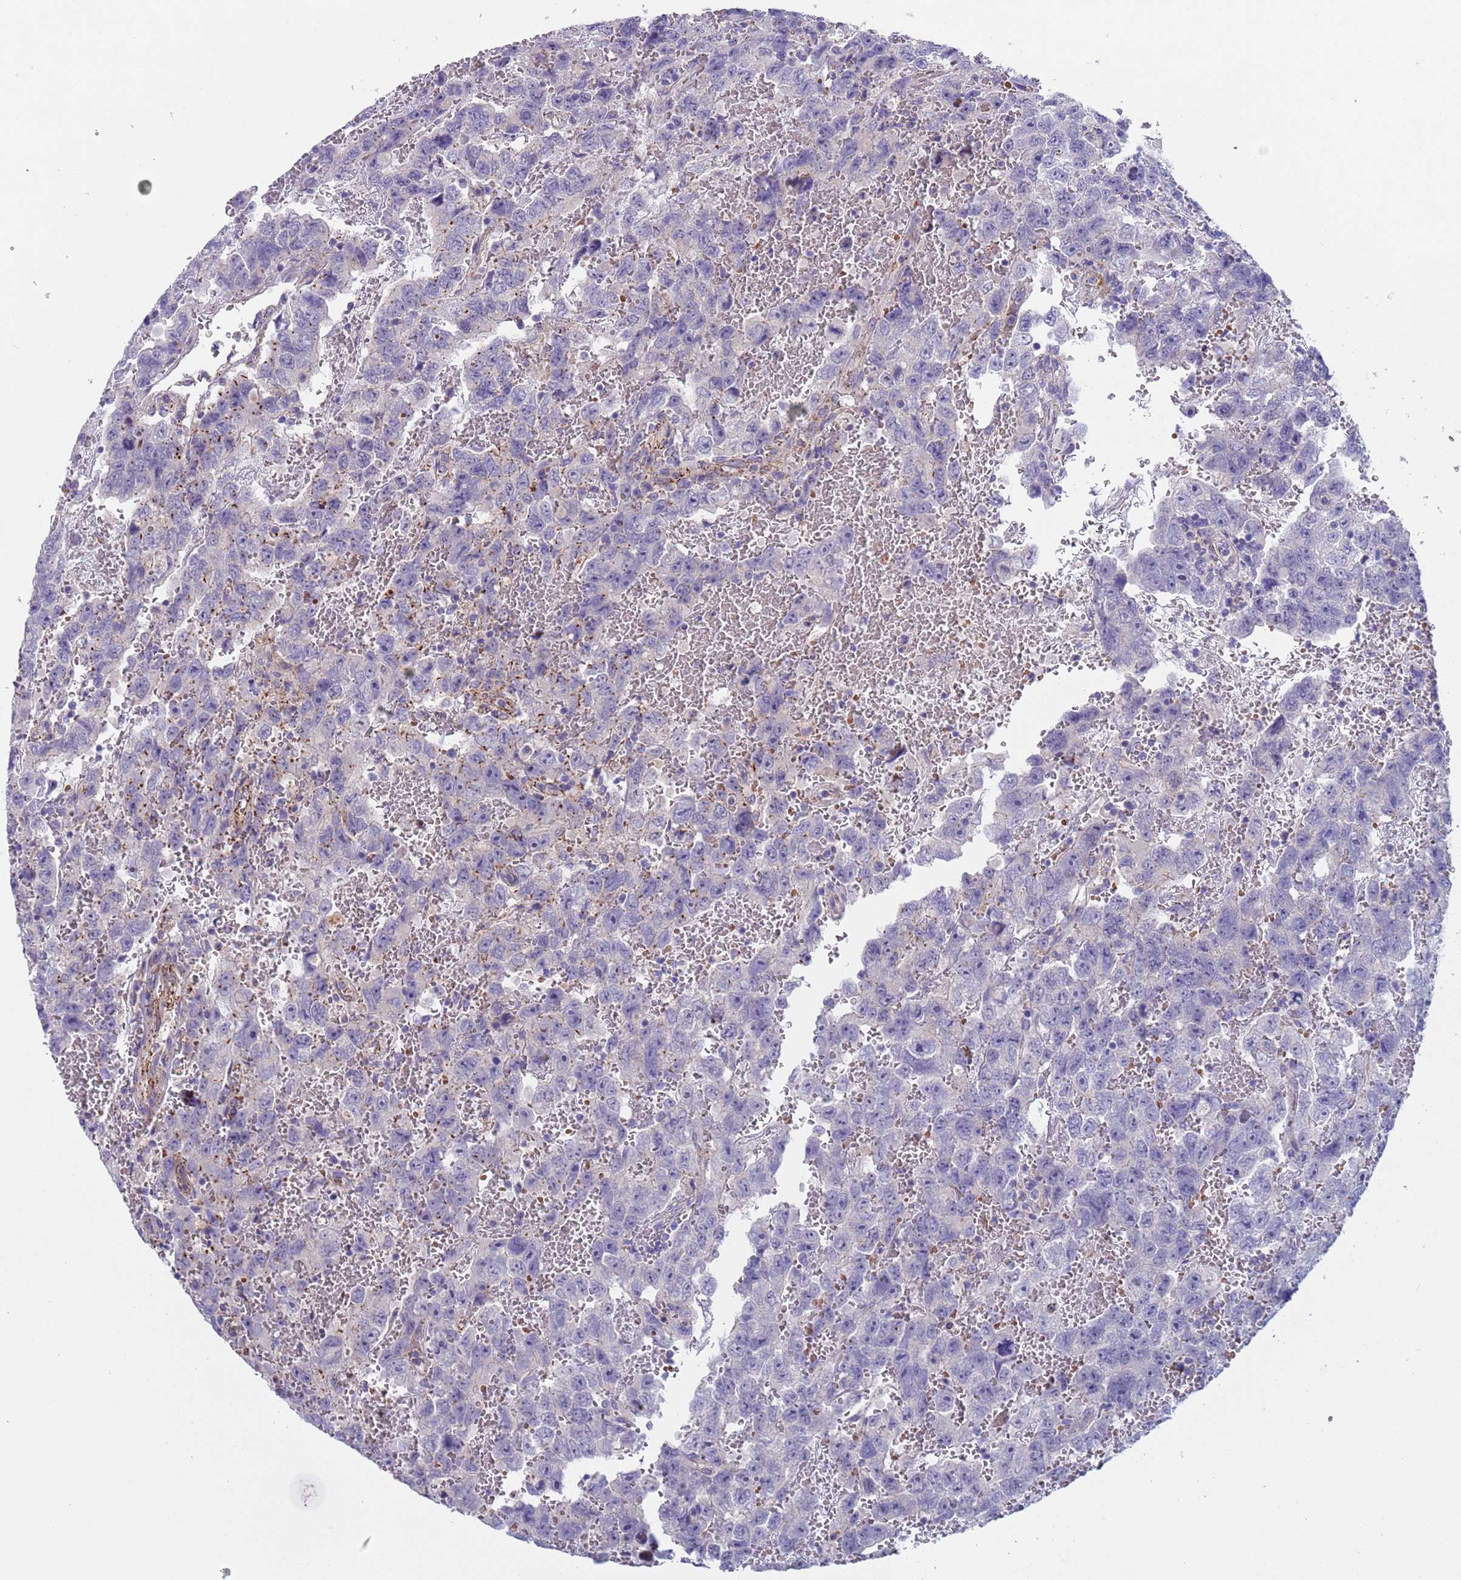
{"staining": {"intensity": "negative", "quantity": "none", "location": "none"}, "tissue": "testis cancer", "cell_type": "Tumor cells", "image_type": "cancer", "snomed": [{"axis": "morphology", "description": "Carcinoma, Embryonal, NOS"}, {"axis": "topography", "description": "Testis"}], "caption": "Tumor cells show no significant staining in testis cancer (embryonal carcinoma).", "gene": "KBTBD3", "patient": {"sex": "male", "age": 45}}